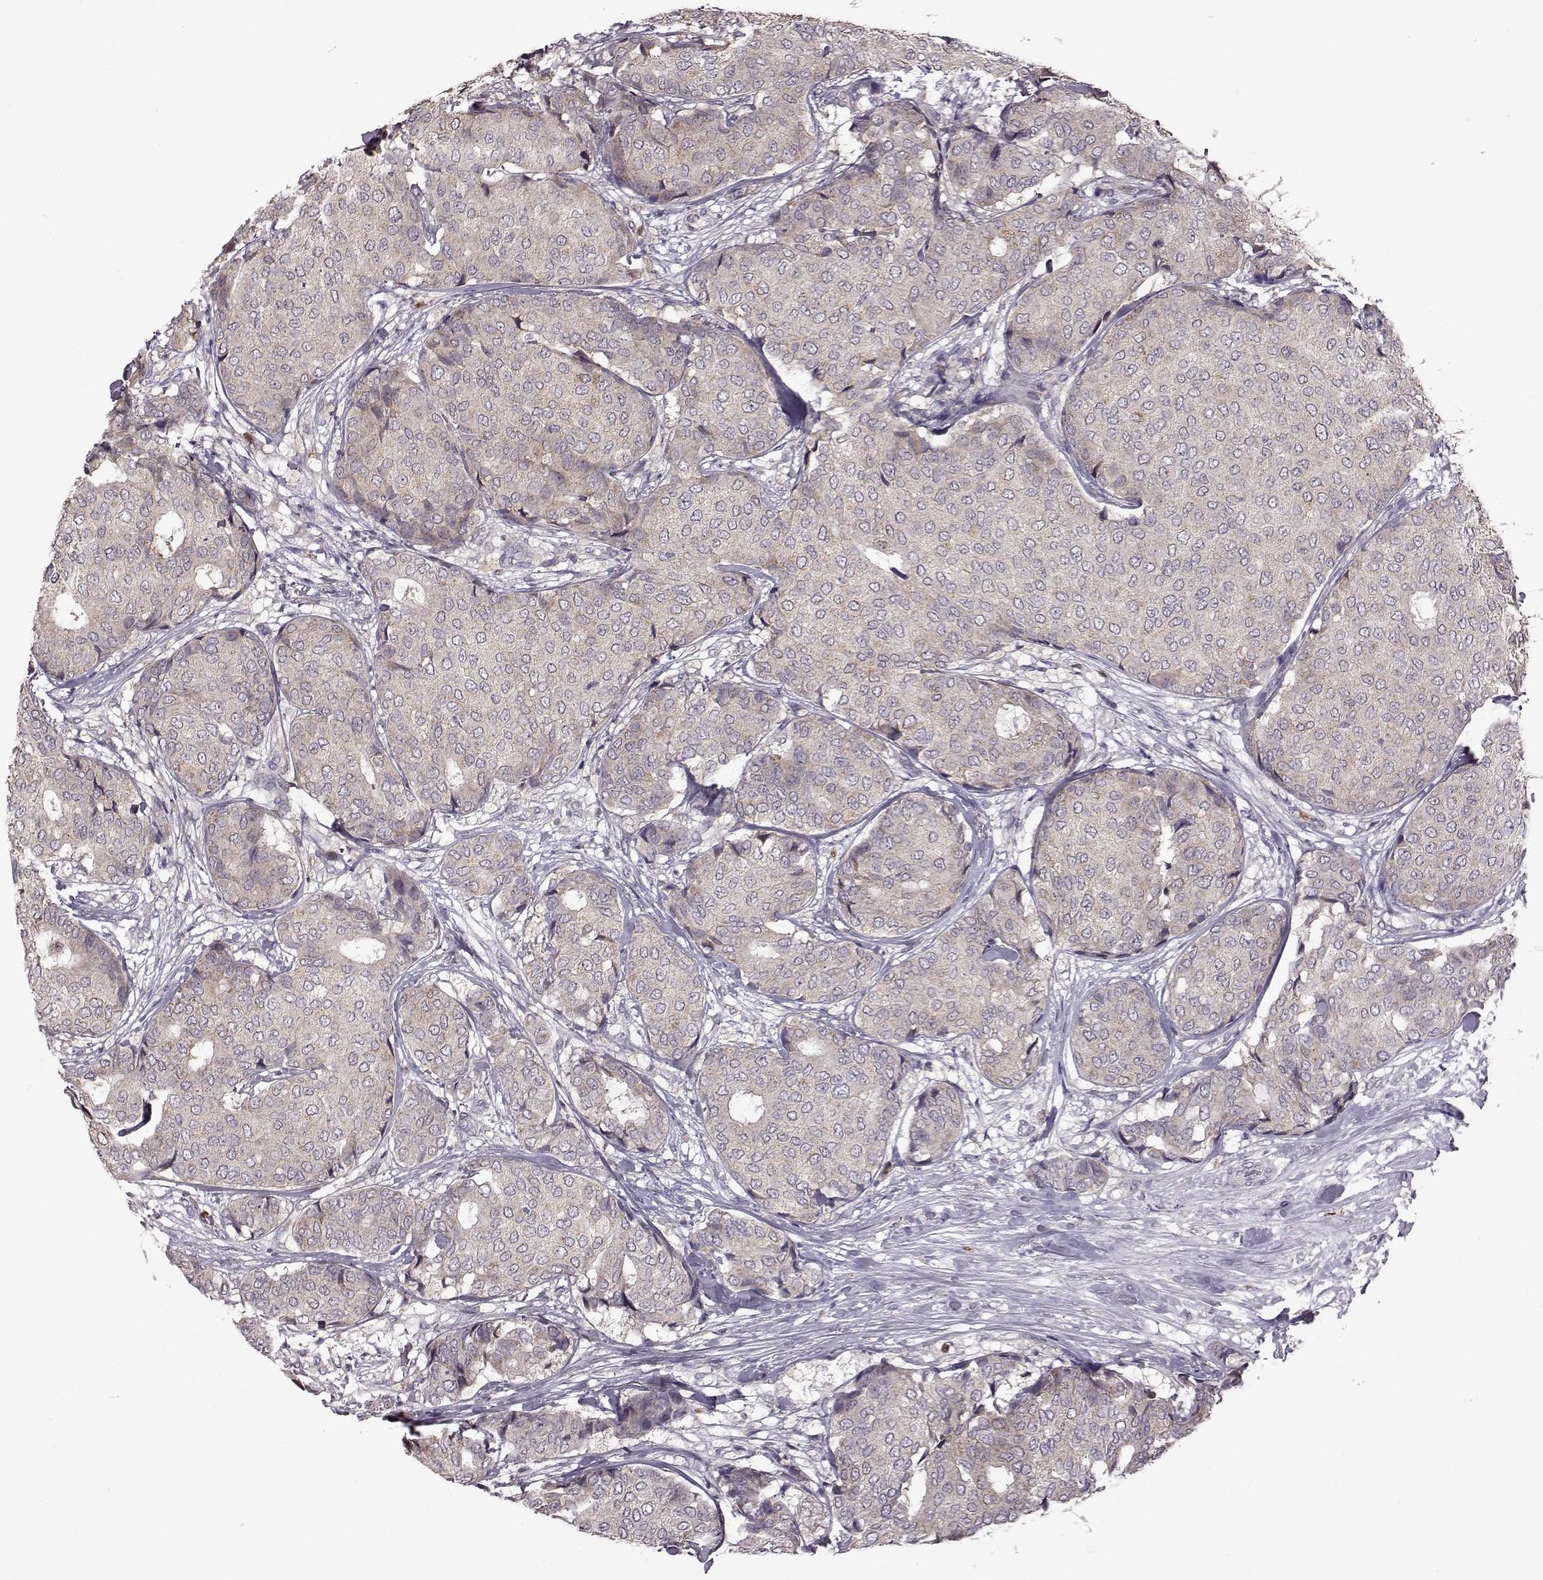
{"staining": {"intensity": "negative", "quantity": "none", "location": "none"}, "tissue": "breast cancer", "cell_type": "Tumor cells", "image_type": "cancer", "snomed": [{"axis": "morphology", "description": "Duct carcinoma"}, {"axis": "topography", "description": "Breast"}], "caption": "IHC histopathology image of infiltrating ductal carcinoma (breast) stained for a protein (brown), which exhibits no expression in tumor cells.", "gene": "DOK2", "patient": {"sex": "female", "age": 75}}